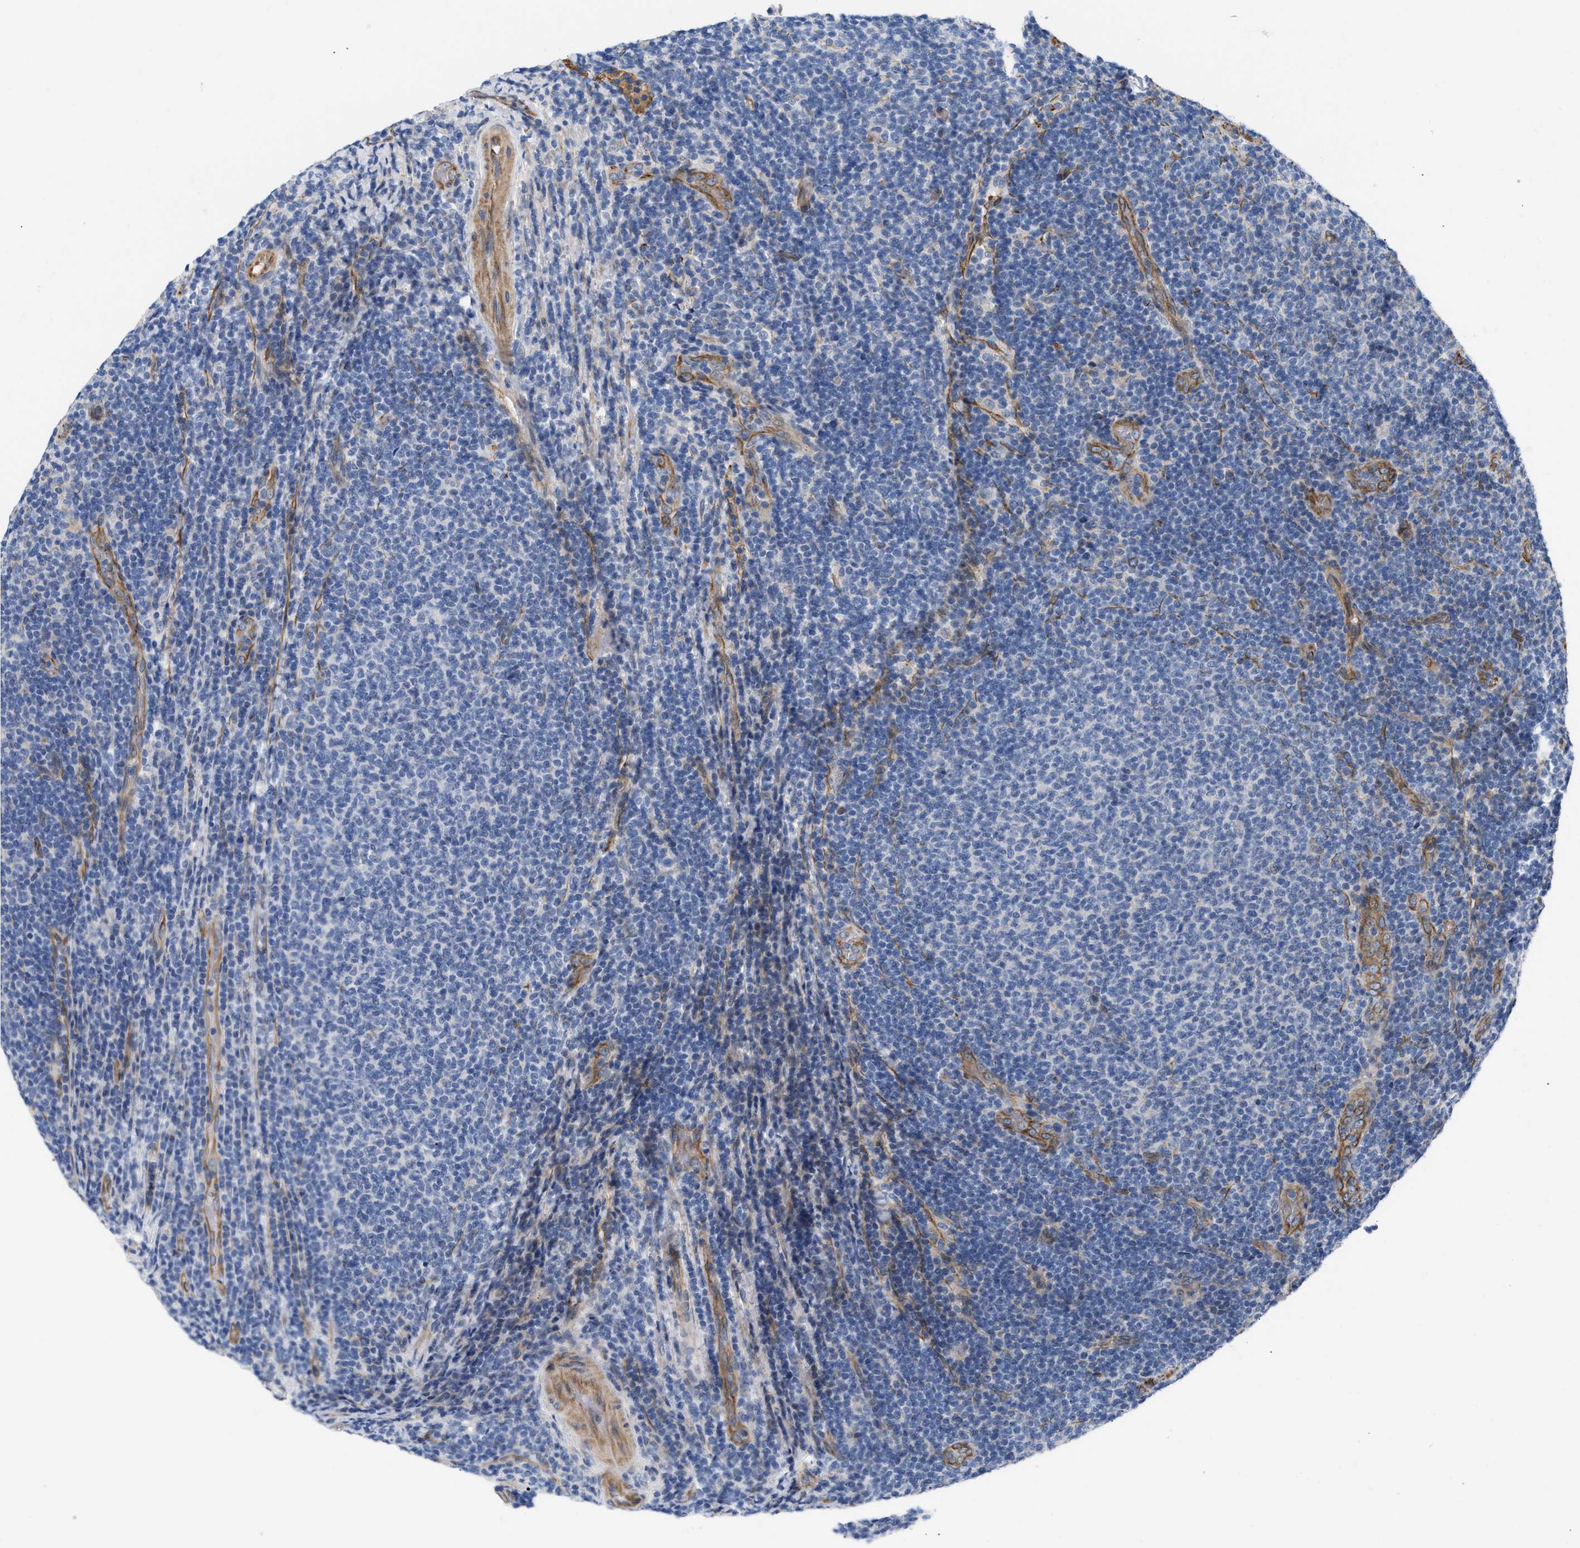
{"staining": {"intensity": "negative", "quantity": "none", "location": "none"}, "tissue": "lymphoma", "cell_type": "Tumor cells", "image_type": "cancer", "snomed": [{"axis": "morphology", "description": "Malignant lymphoma, non-Hodgkin's type, Low grade"}, {"axis": "topography", "description": "Lymph node"}], "caption": "This is a micrograph of immunohistochemistry (IHC) staining of lymphoma, which shows no positivity in tumor cells. The staining was performed using DAB (3,3'-diaminobenzidine) to visualize the protein expression in brown, while the nuclei were stained in blue with hematoxylin (Magnification: 20x).", "gene": "TFPI", "patient": {"sex": "male", "age": 66}}